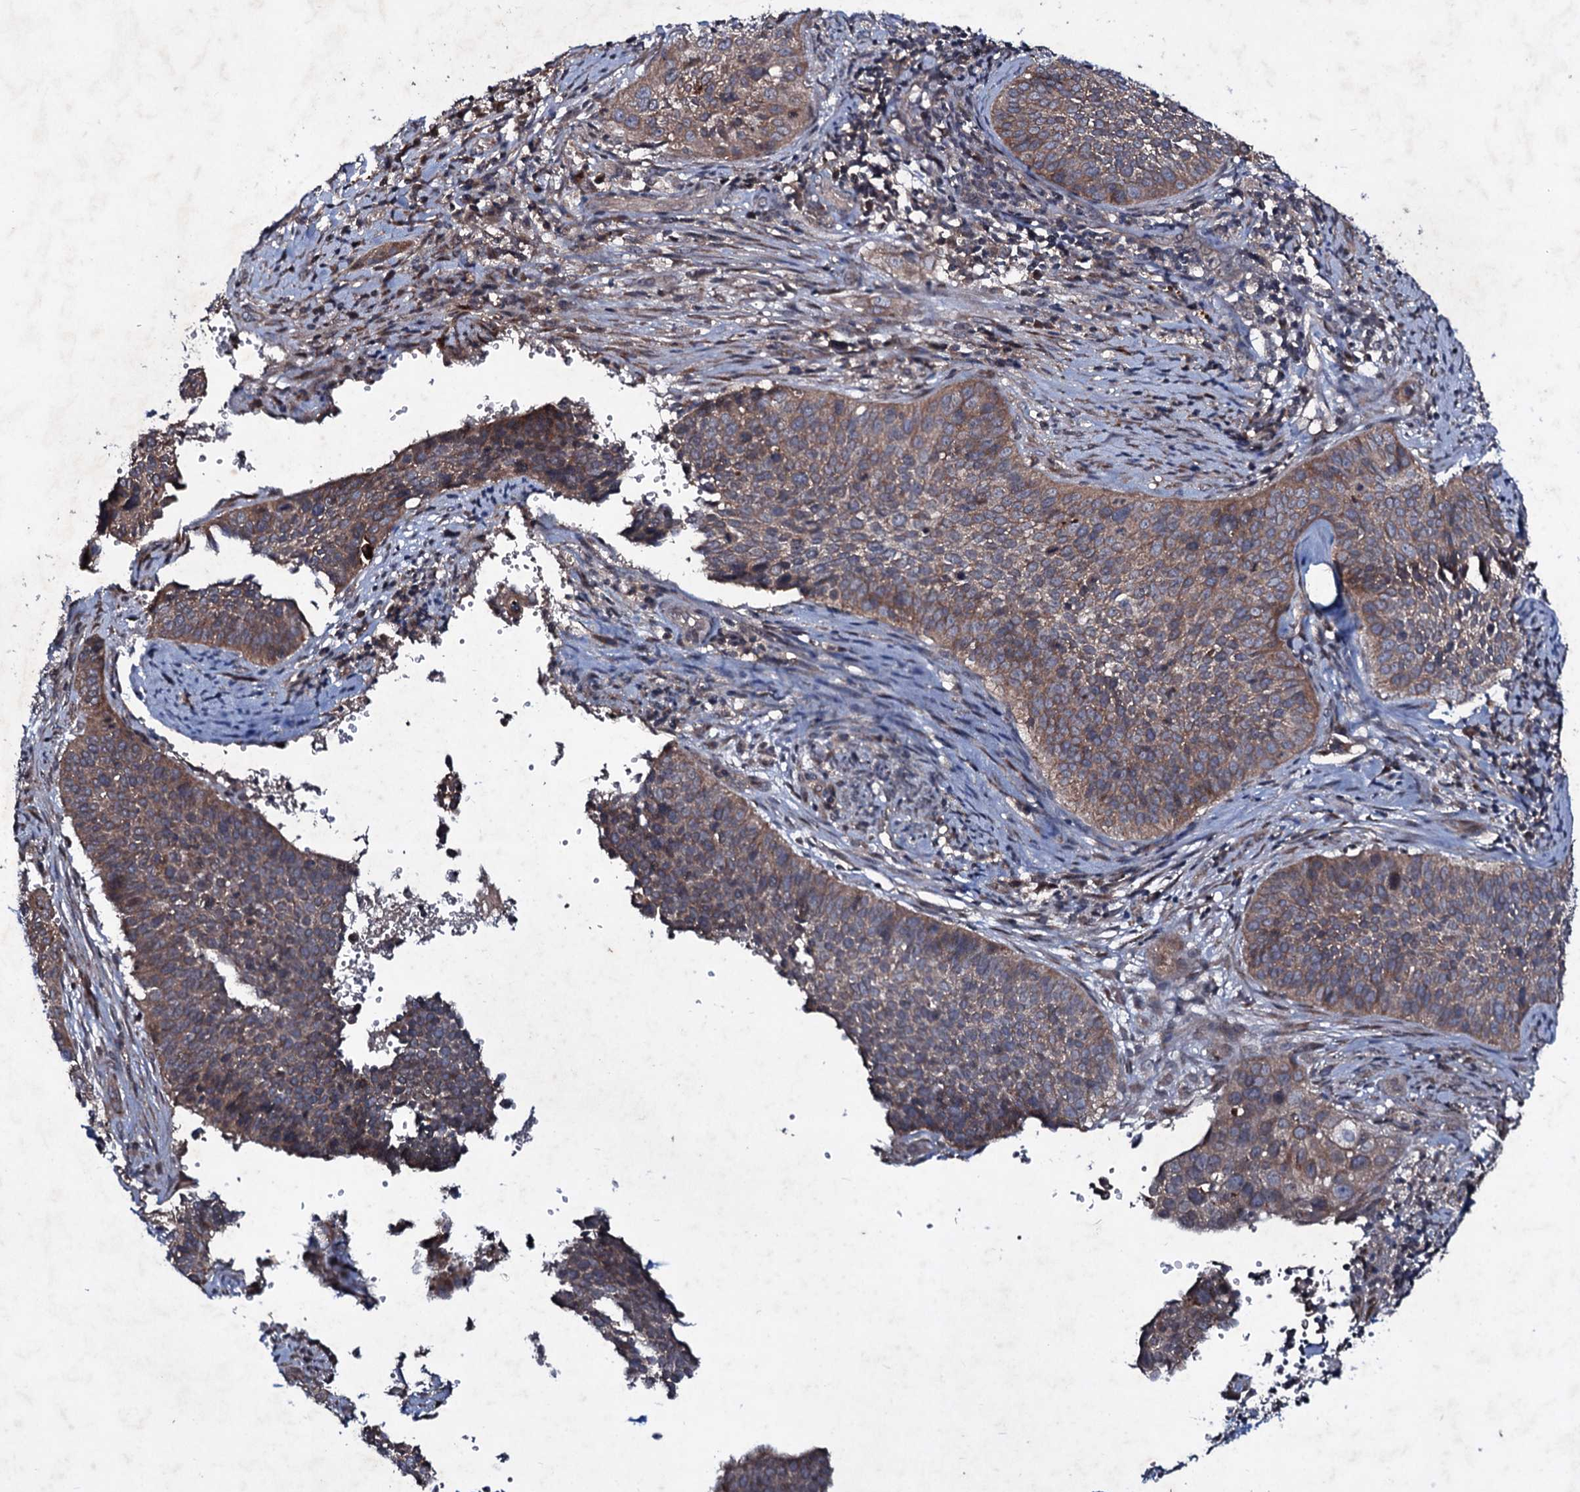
{"staining": {"intensity": "moderate", "quantity": ">75%", "location": "cytoplasmic/membranous"}, "tissue": "cervical cancer", "cell_type": "Tumor cells", "image_type": "cancer", "snomed": [{"axis": "morphology", "description": "Squamous cell carcinoma, NOS"}, {"axis": "topography", "description": "Cervix"}], "caption": "DAB (3,3'-diaminobenzidine) immunohistochemical staining of human cervical cancer (squamous cell carcinoma) displays moderate cytoplasmic/membranous protein expression in about >75% of tumor cells. The staining is performed using DAB brown chromogen to label protein expression. The nuclei are counter-stained blue using hematoxylin.", "gene": "SNAP23", "patient": {"sex": "female", "age": 34}}